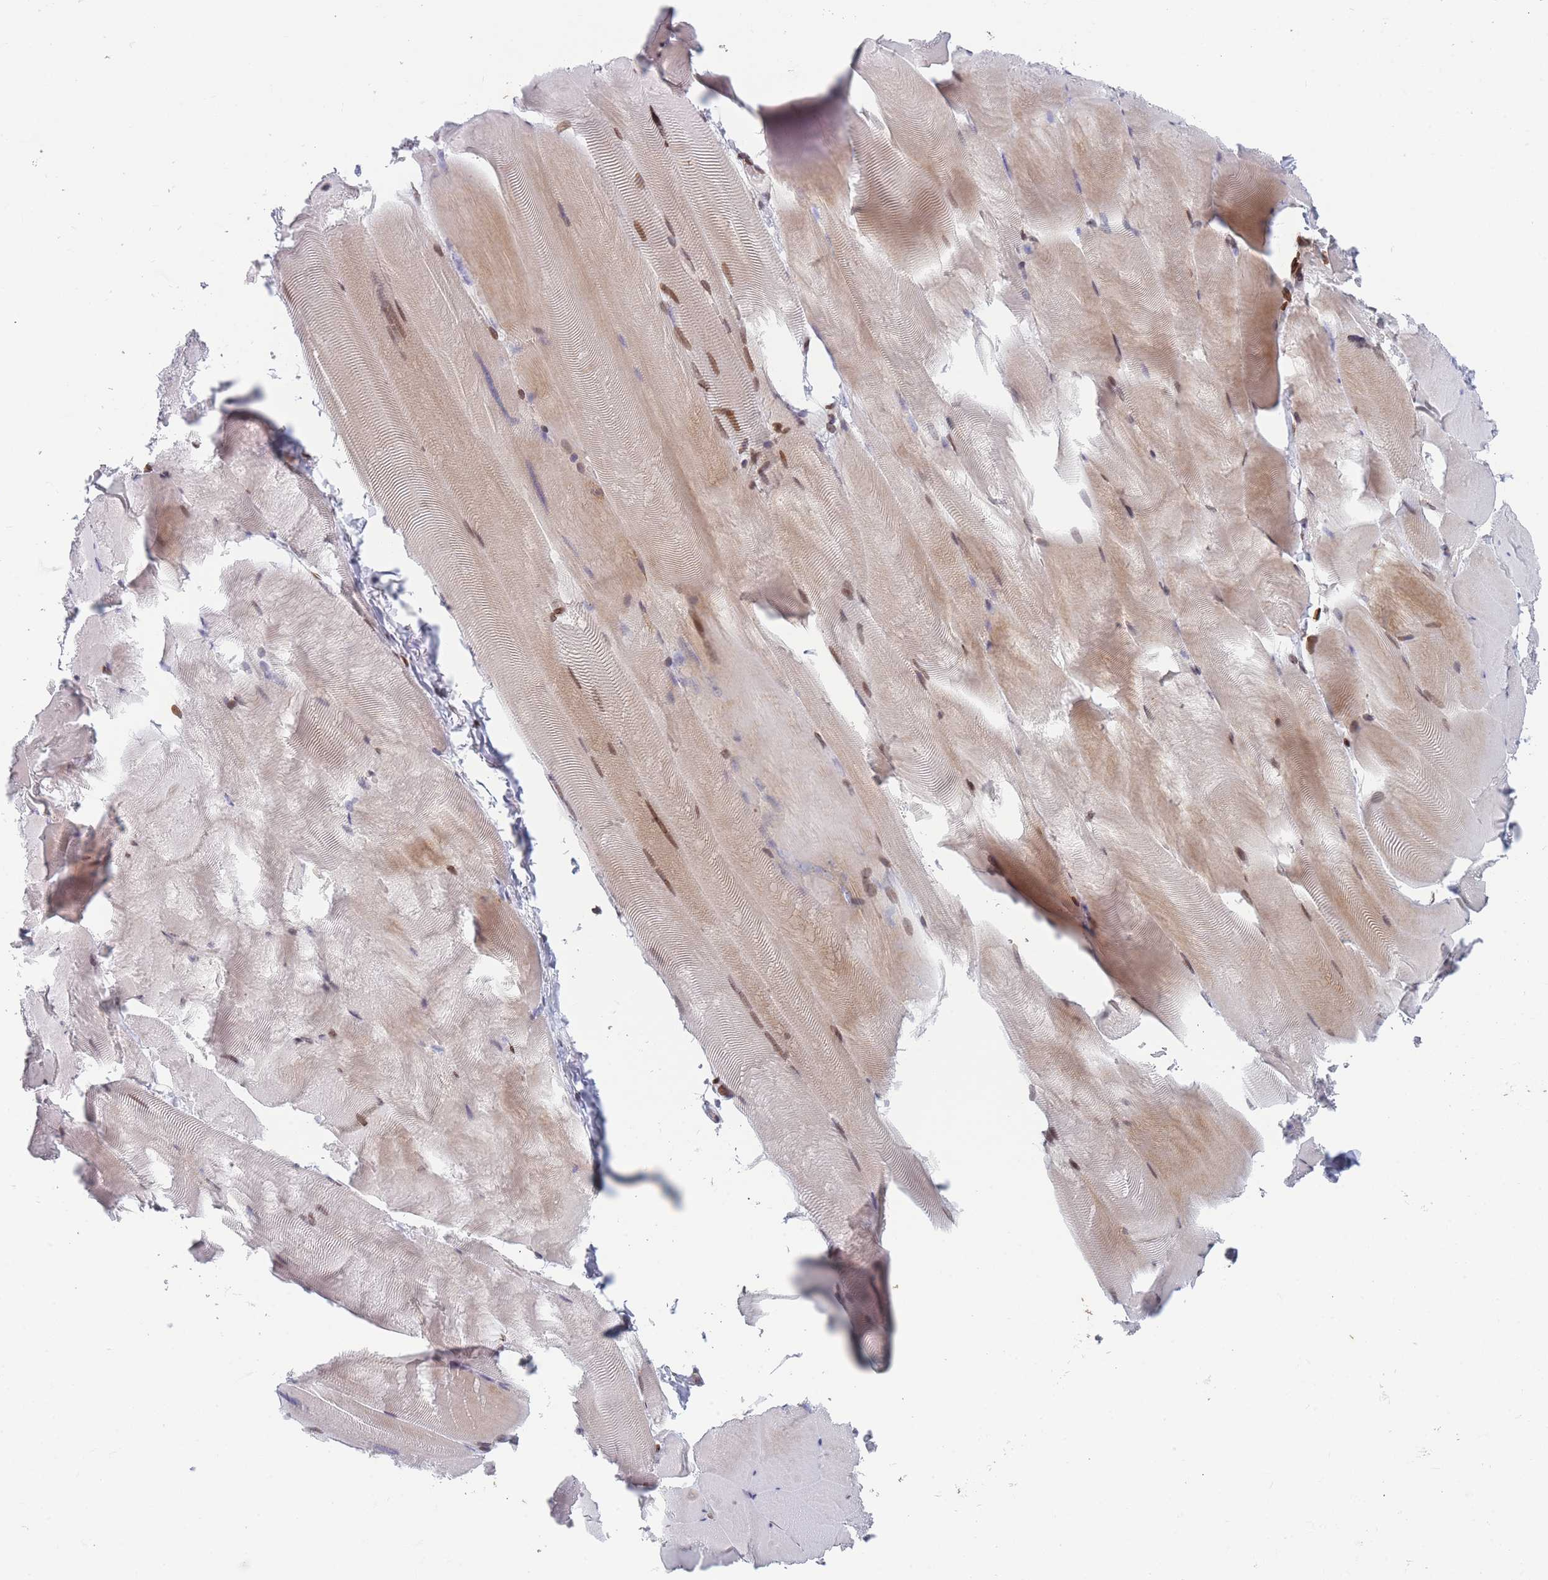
{"staining": {"intensity": "moderate", "quantity": "25%-75%", "location": "cytoplasmic/membranous,nuclear"}, "tissue": "skeletal muscle", "cell_type": "Myocytes", "image_type": "normal", "snomed": [{"axis": "morphology", "description": "Normal tissue, NOS"}, {"axis": "topography", "description": "Skeletal muscle"}], "caption": "This photomicrograph demonstrates unremarkable skeletal muscle stained with IHC to label a protein in brown. The cytoplasmic/membranous,nuclear of myocytes show moderate positivity for the protein. Nuclei are counter-stained blue.", "gene": "ZBTB1", "patient": {"sex": "female", "age": 64}}